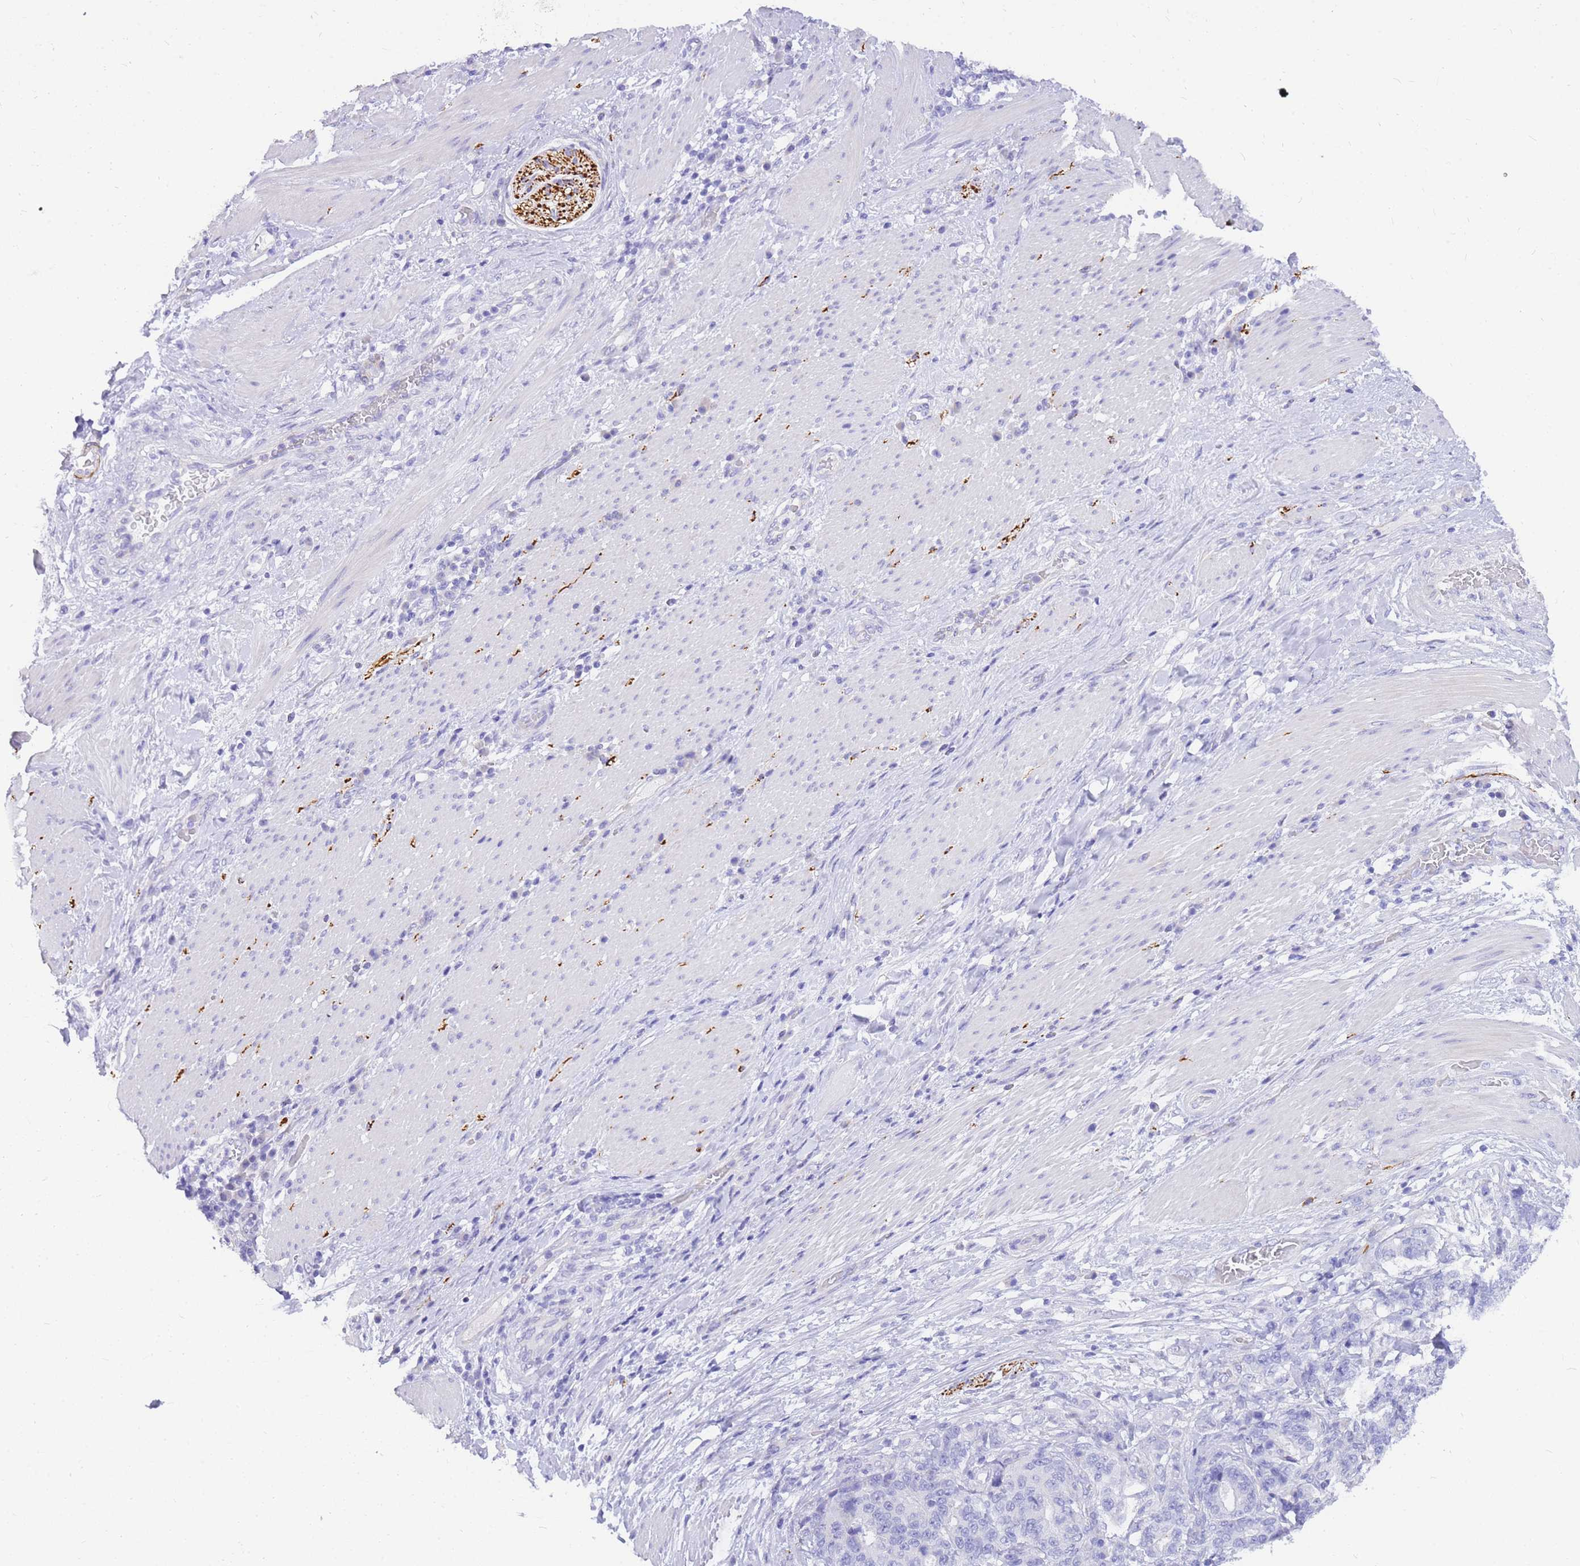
{"staining": {"intensity": "negative", "quantity": "none", "location": "none"}, "tissue": "stomach cancer", "cell_type": "Tumor cells", "image_type": "cancer", "snomed": [{"axis": "morphology", "description": "Normal tissue, NOS"}, {"axis": "morphology", "description": "Adenocarcinoma, NOS"}, {"axis": "topography", "description": "Stomach"}], "caption": "Tumor cells show no significant protein expression in stomach cancer. (Brightfield microscopy of DAB immunohistochemistry (IHC) at high magnification).", "gene": "UPK1A", "patient": {"sex": "female", "age": 64}}